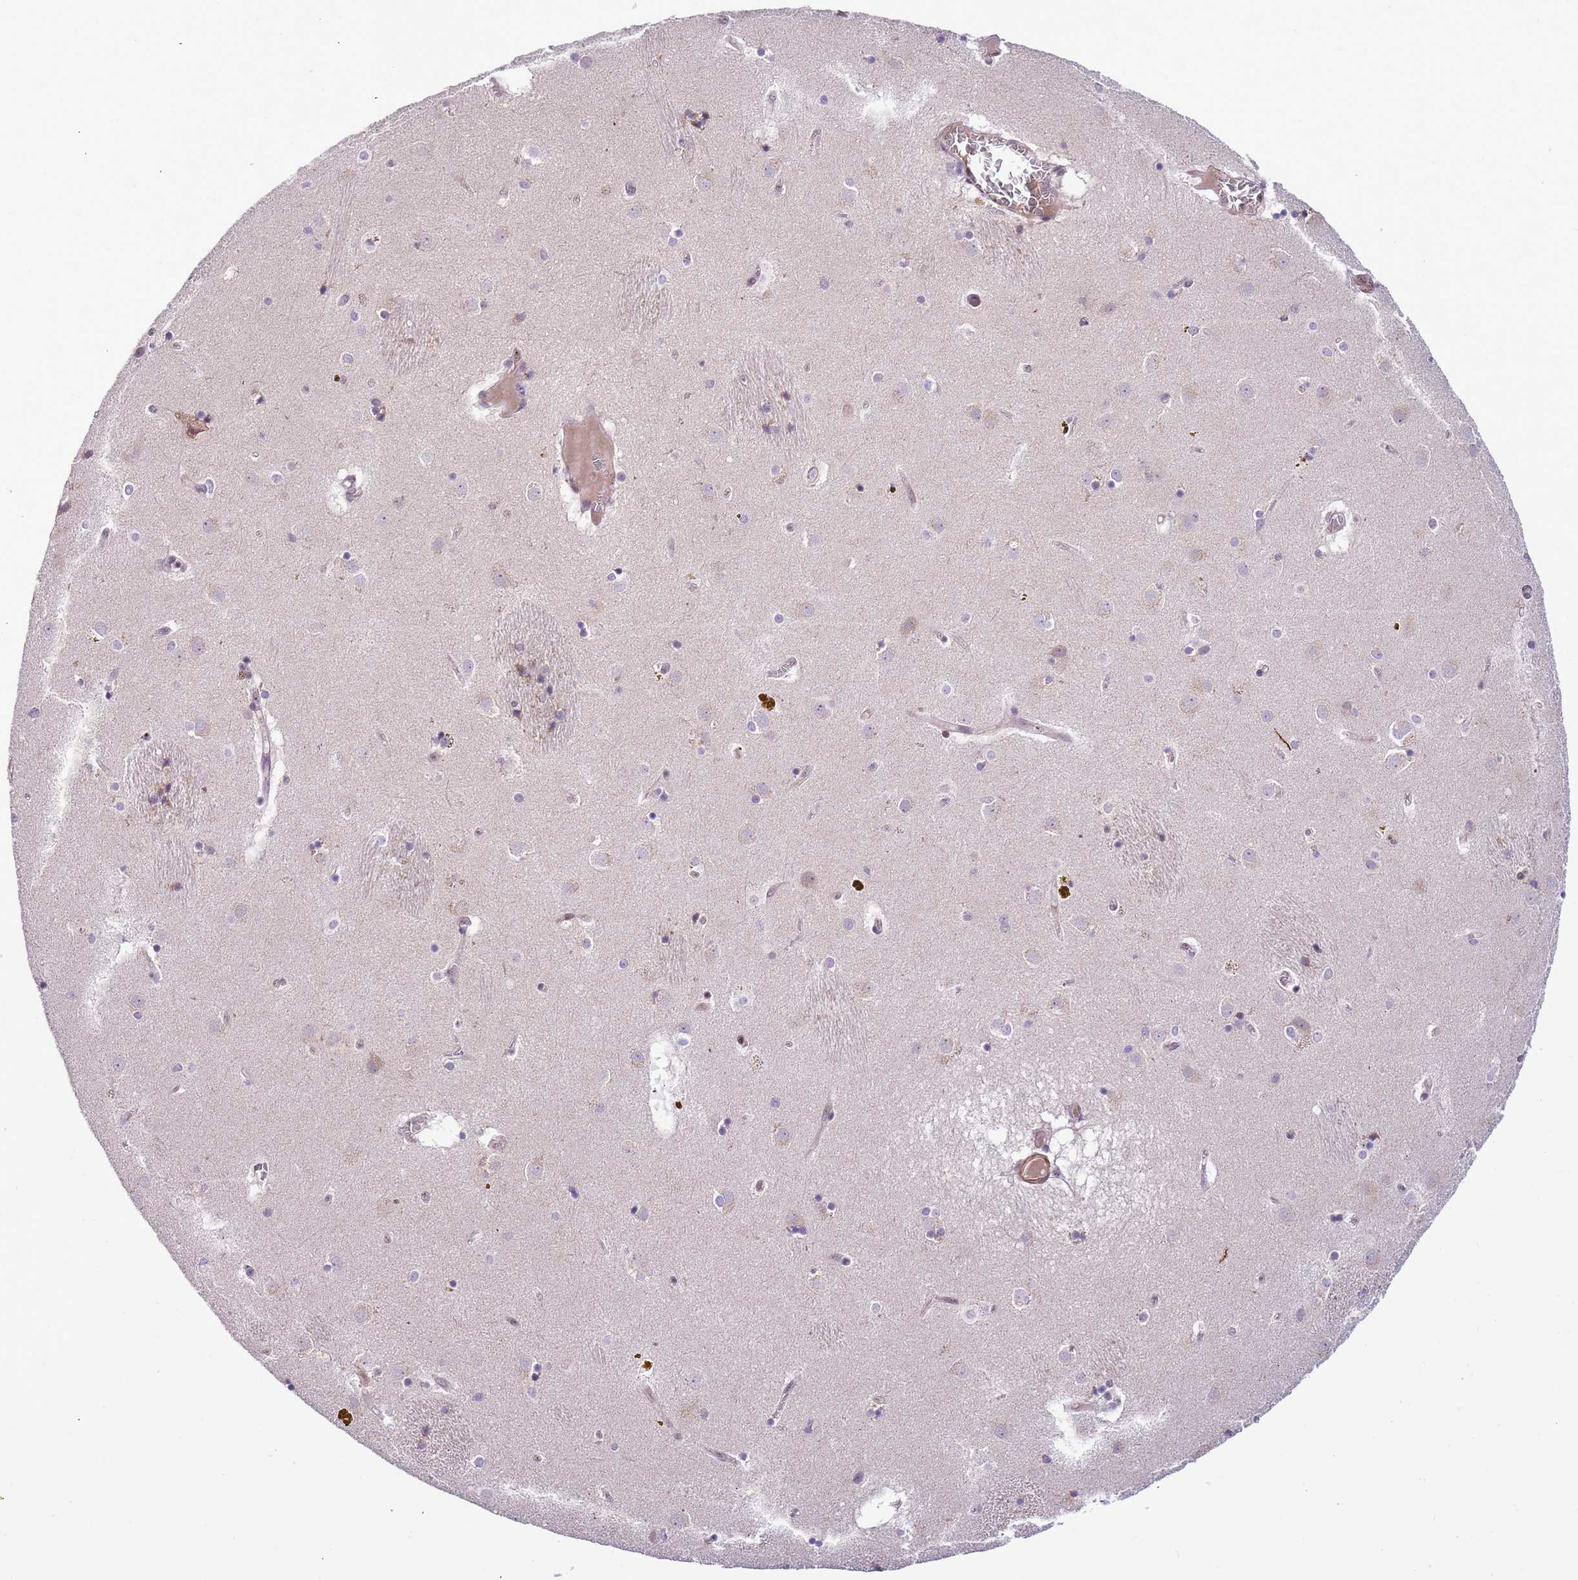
{"staining": {"intensity": "negative", "quantity": "none", "location": "none"}, "tissue": "caudate", "cell_type": "Glial cells", "image_type": "normal", "snomed": [{"axis": "morphology", "description": "Normal tissue, NOS"}, {"axis": "topography", "description": "Lateral ventricle wall"}], "caption": "The immunohistochemistry image has no significant staining in glial cells of caudate.", "gene": "PLEKHH1", "patient": {"sex": "male", "age": 70}}